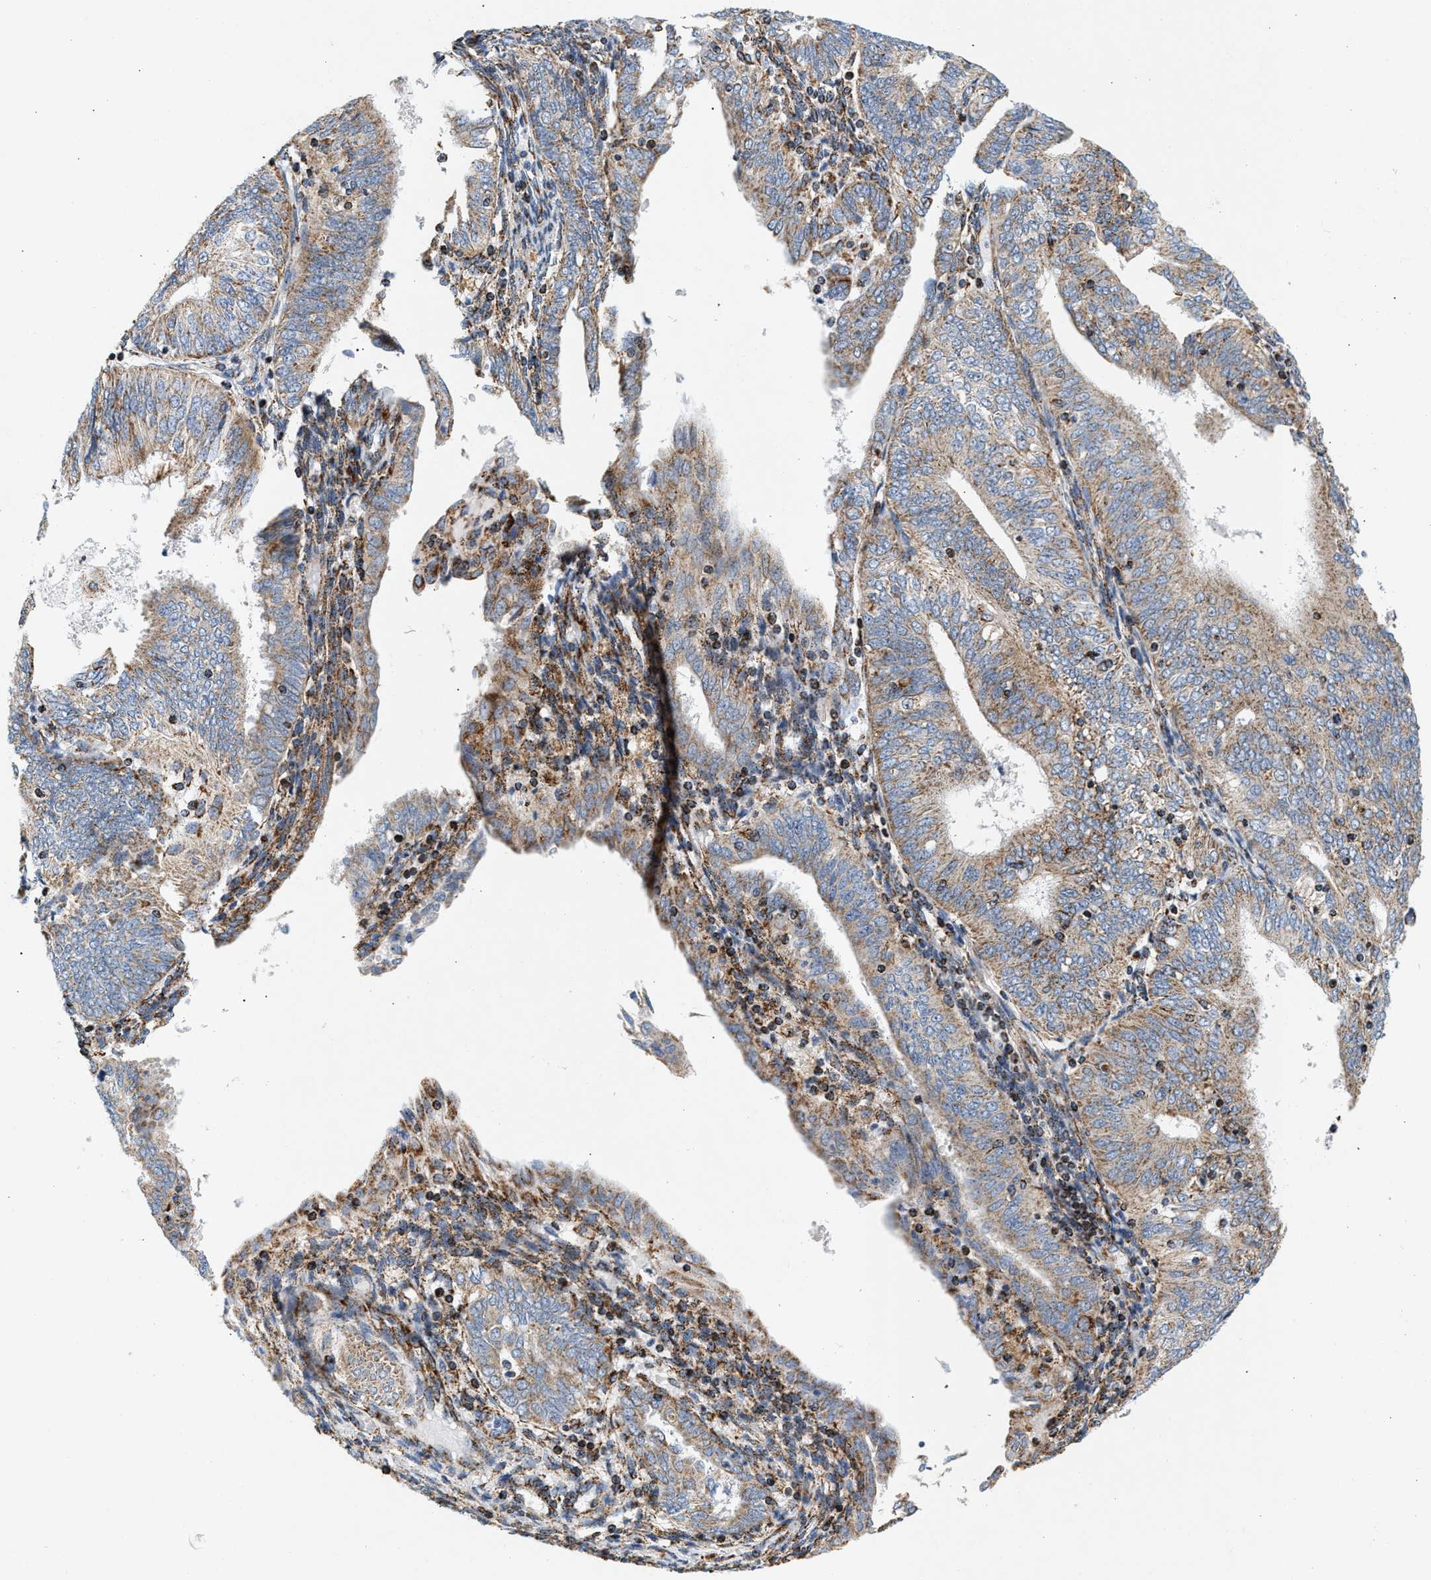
{"staining": {"intensity": "moderate", "quantity": ">75%", "location": "cytoplasmic/membranous"}, "tissue": "endometrial cancer", "cell_type": "Tumor cells", "image_type": "cancer", "snomed": [{"axis": "morphology", "description": "Adenocarcinoma, NOS"}, {"axis": "topography", "description": "Endometrium"}], "caption": "Endometrial adenocarcinoma stained for a protein shows moderate cytoplasmic/membranous positivity in tumor cells.", "gene": "PDE1A", "patient": {"sex": "female", "age": 58}}